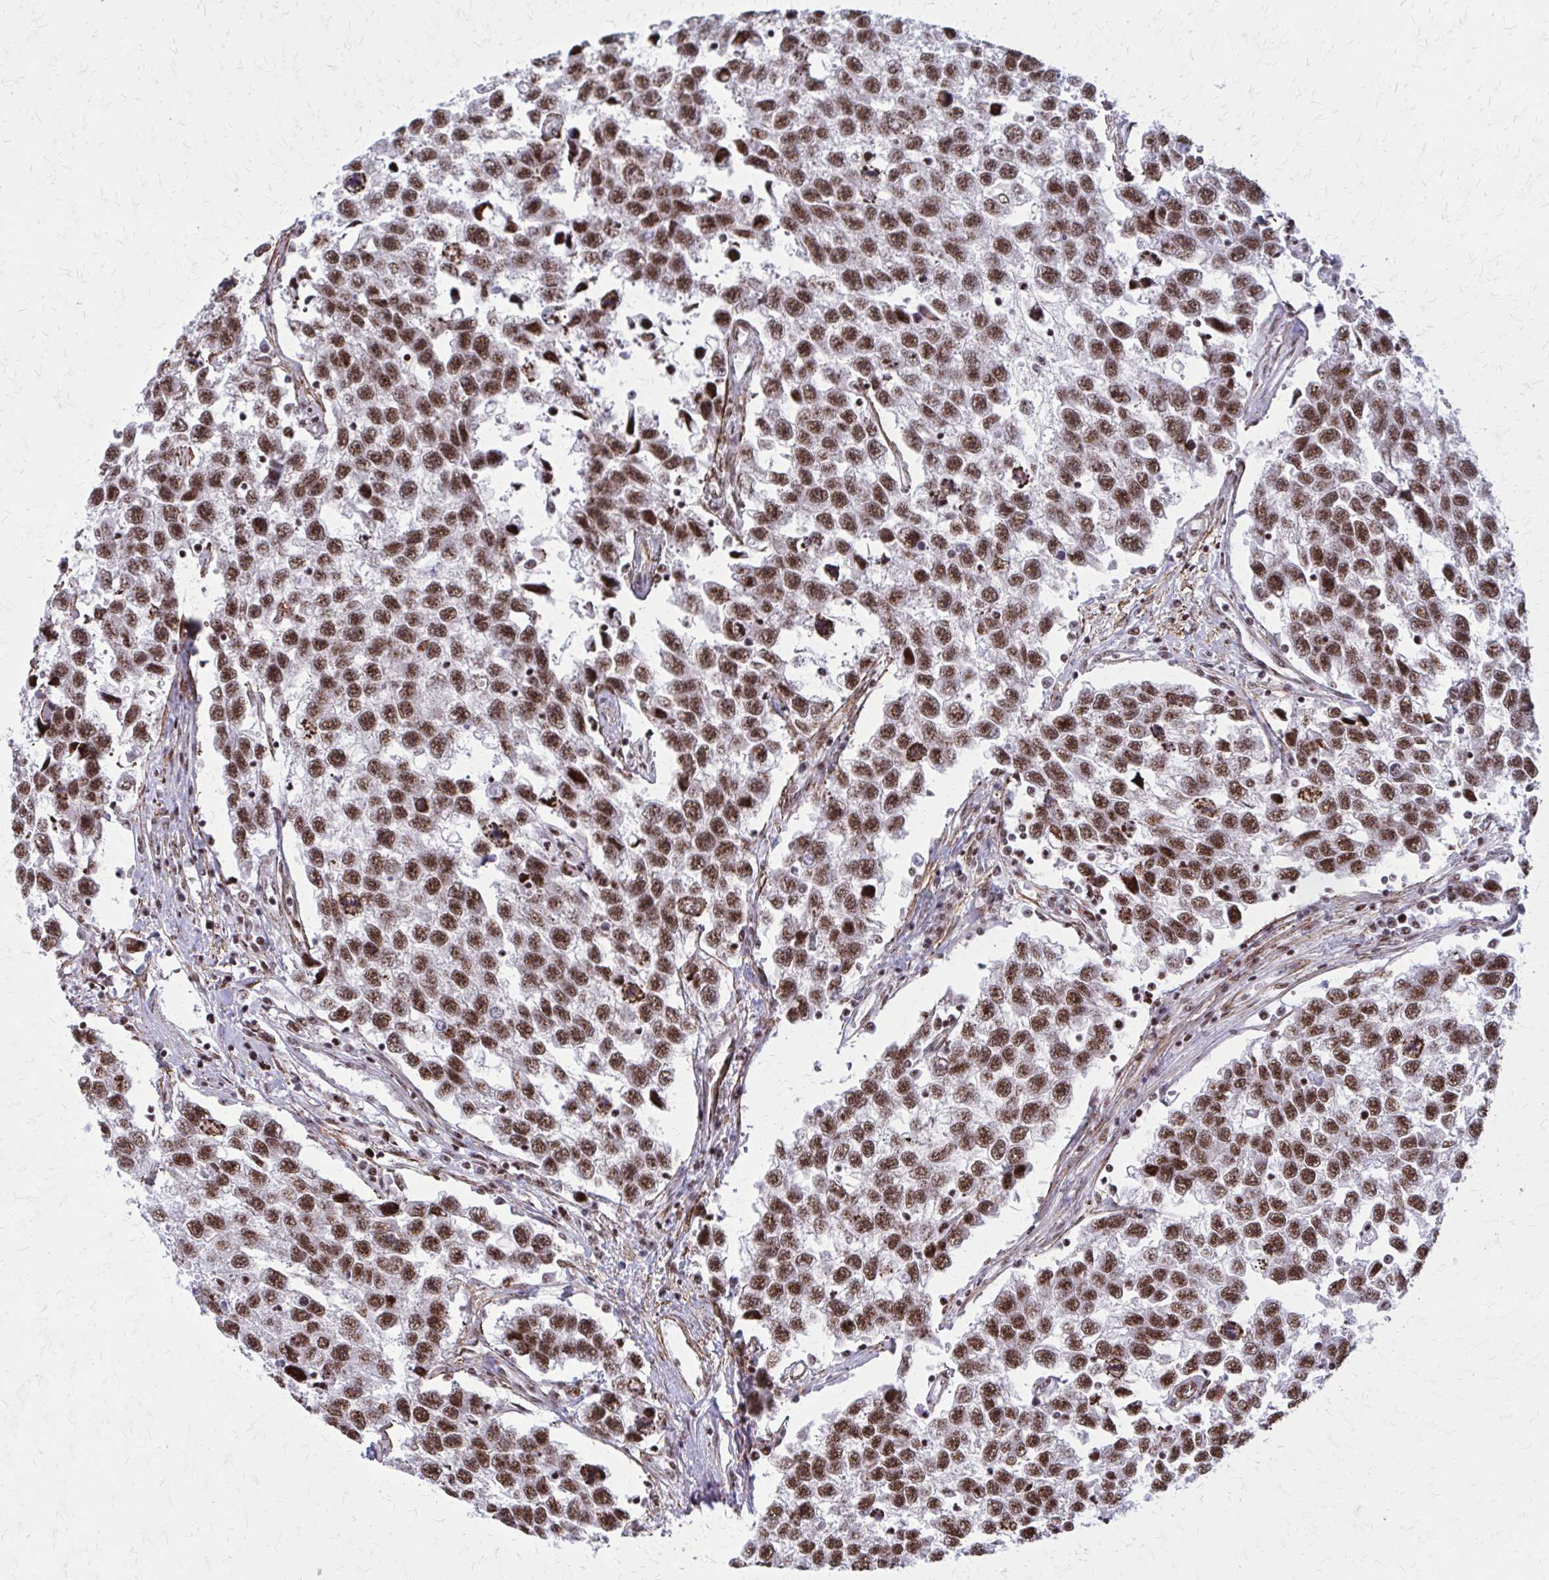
{"staining": {"intensity": "strong", "quantity": ">75%", "location": "nuclear"}, "tissue": "testis cancer", "cell_type": "Tumor cells", "image_type": "cancer", "snomed": [{"axis": "morphology", "description": "Seminoma, NOS"}, {"axis": "topography", "description": "Testis"}], "caption": "Strong nuclear protein expression is present in approximately >75% of tumor cells in testis seminoma. (DAB = brown stain, brightfield microscopy at high magnification).", "gene": "NRBF2", "patient": {"sex": "male", "age": 33}}